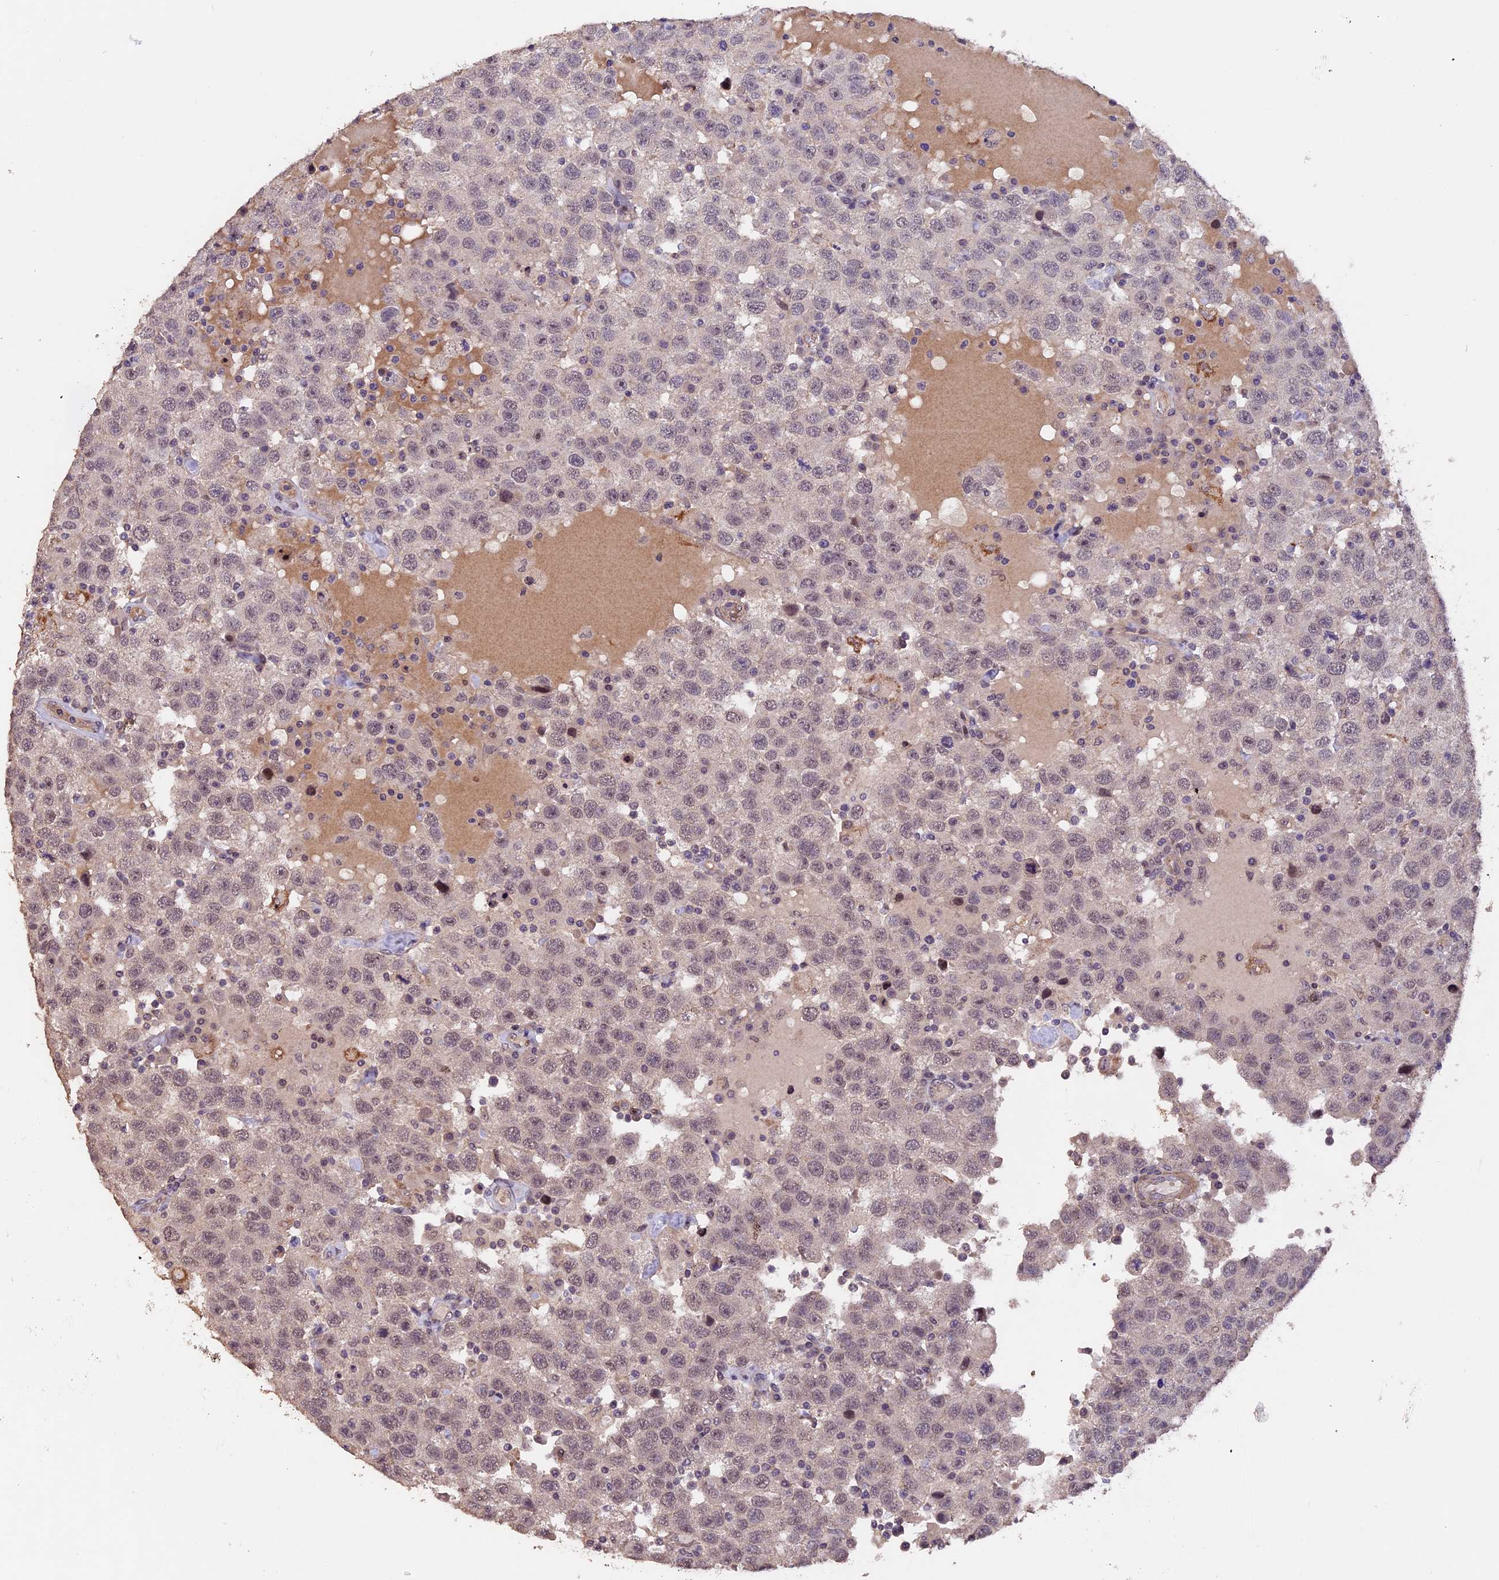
{"staining": {"intensity": "negative", "quantity": "none", "location": "none"}, "tissue": "testis cancer", "cell_type": "Tumor cells", "image_type": "cancer", "snomed": [{"axis": "morphology", "description": "Seminoma, NOS"}, {"axis": "topography", "description": "Testis"}], "caption": "Immunohistochemistry photomicrograph of neoplastic tissue: human testis cancer (seminoma) stained with DAB (3,3'-diaminobenzidine) shows no significant protein positivity in tumor cells. Brightfield microscopy of immunohistochemistry (IHC) stained with DAB (brown) and hematoxylin (blue), captured at high magnification.", "gene": "GNB5", "patient": {"sex": "male", "age": 41}}